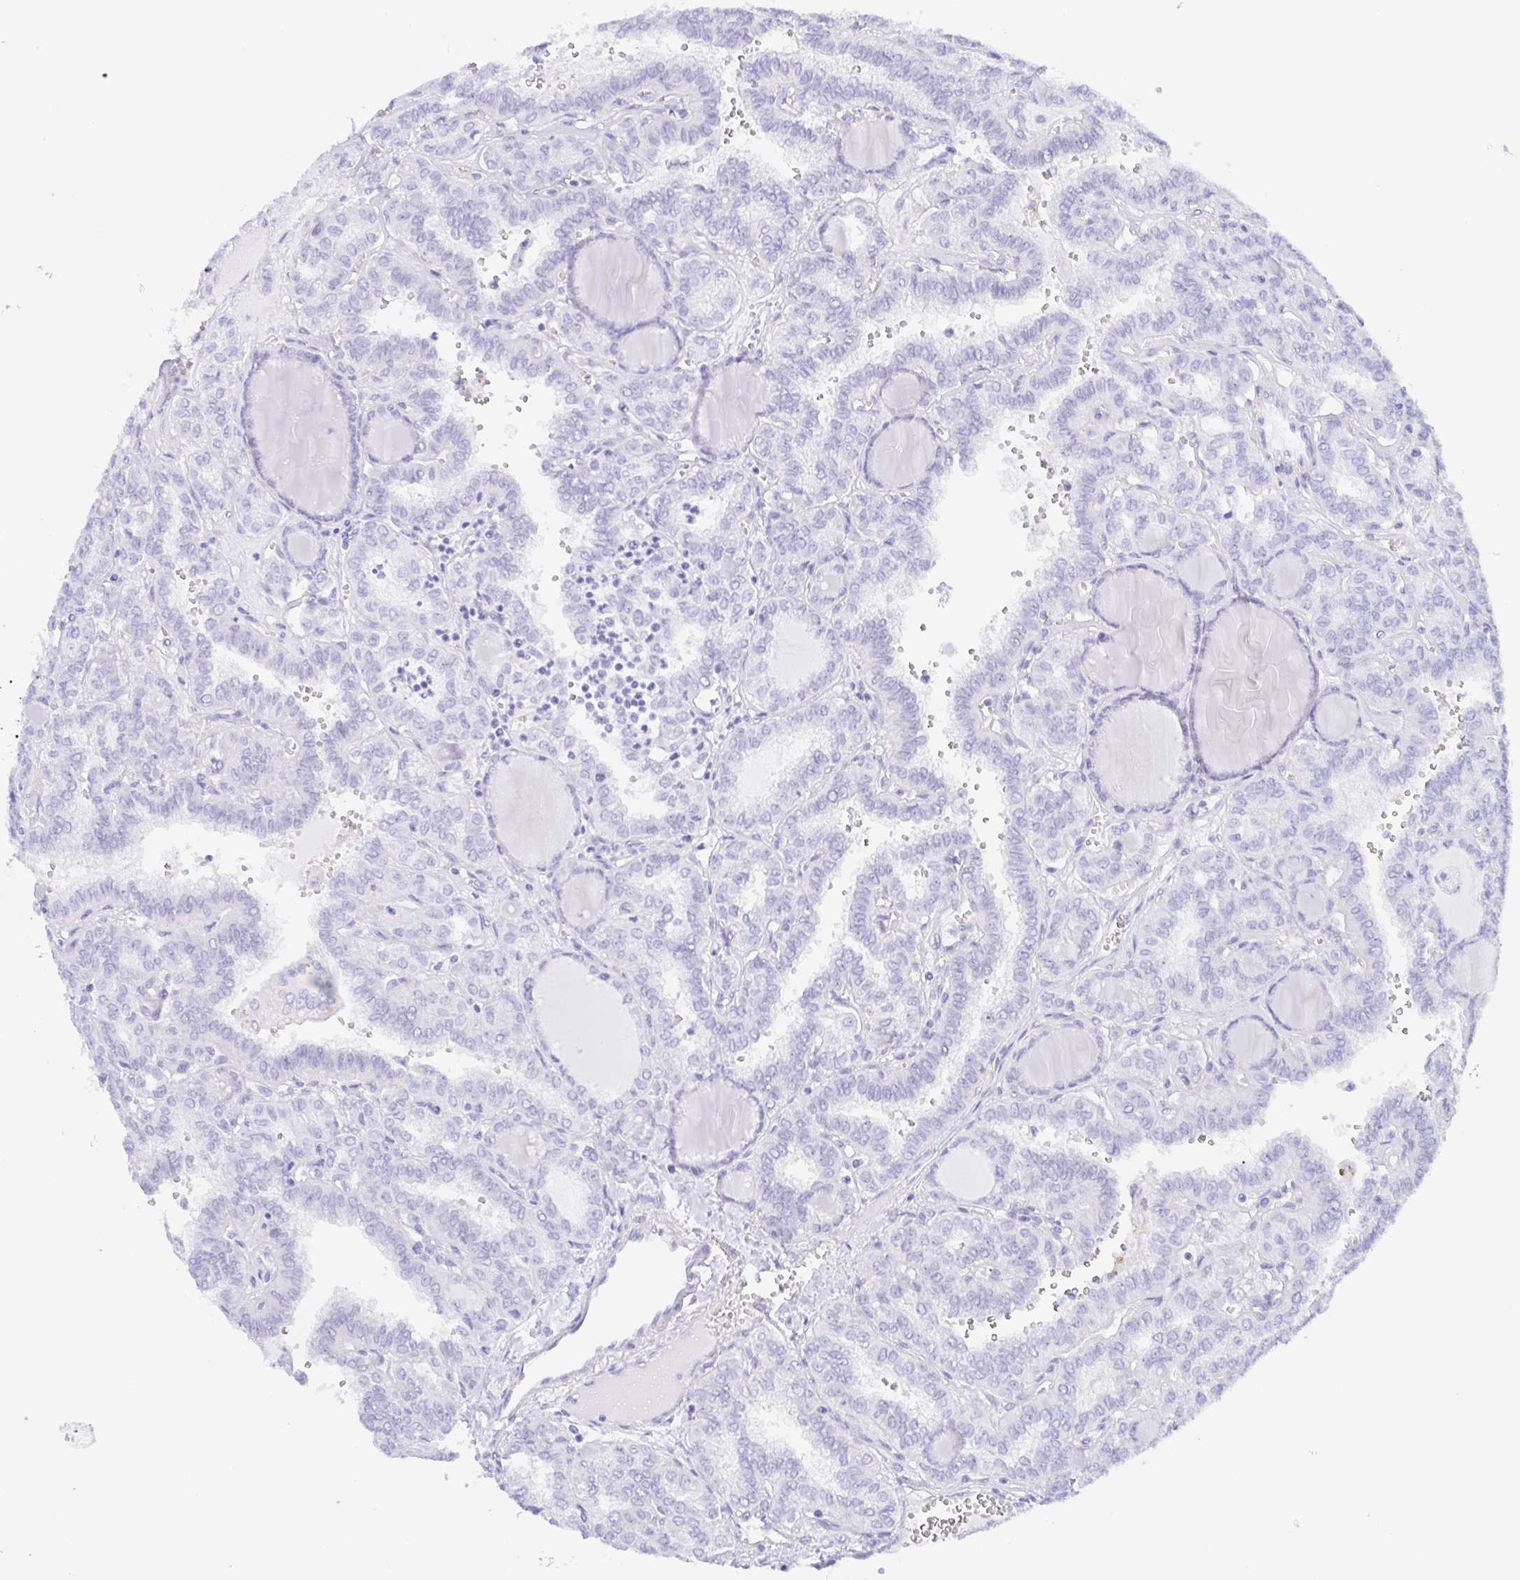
{"staining": {"intensity": "negative", "quantity": "none", "location": "none"}, "tissue": "thyroid cancer", "cell_type": "Tumor cells", "image_type": "cancer", "snomed": [{"axis": "morphology", "description": "Papillary adenocarcinoma, NOS"}, {"axis": "topography", "description": "Thyroid gland"}], "caption": "Immunohistochemistry photomicrograph of human thyroid cancer stained for a protein (brown), which reveals no positivity in tumor cells.", "gene": "MUCL3", "patient": {"sex": "female", "age": 41}}